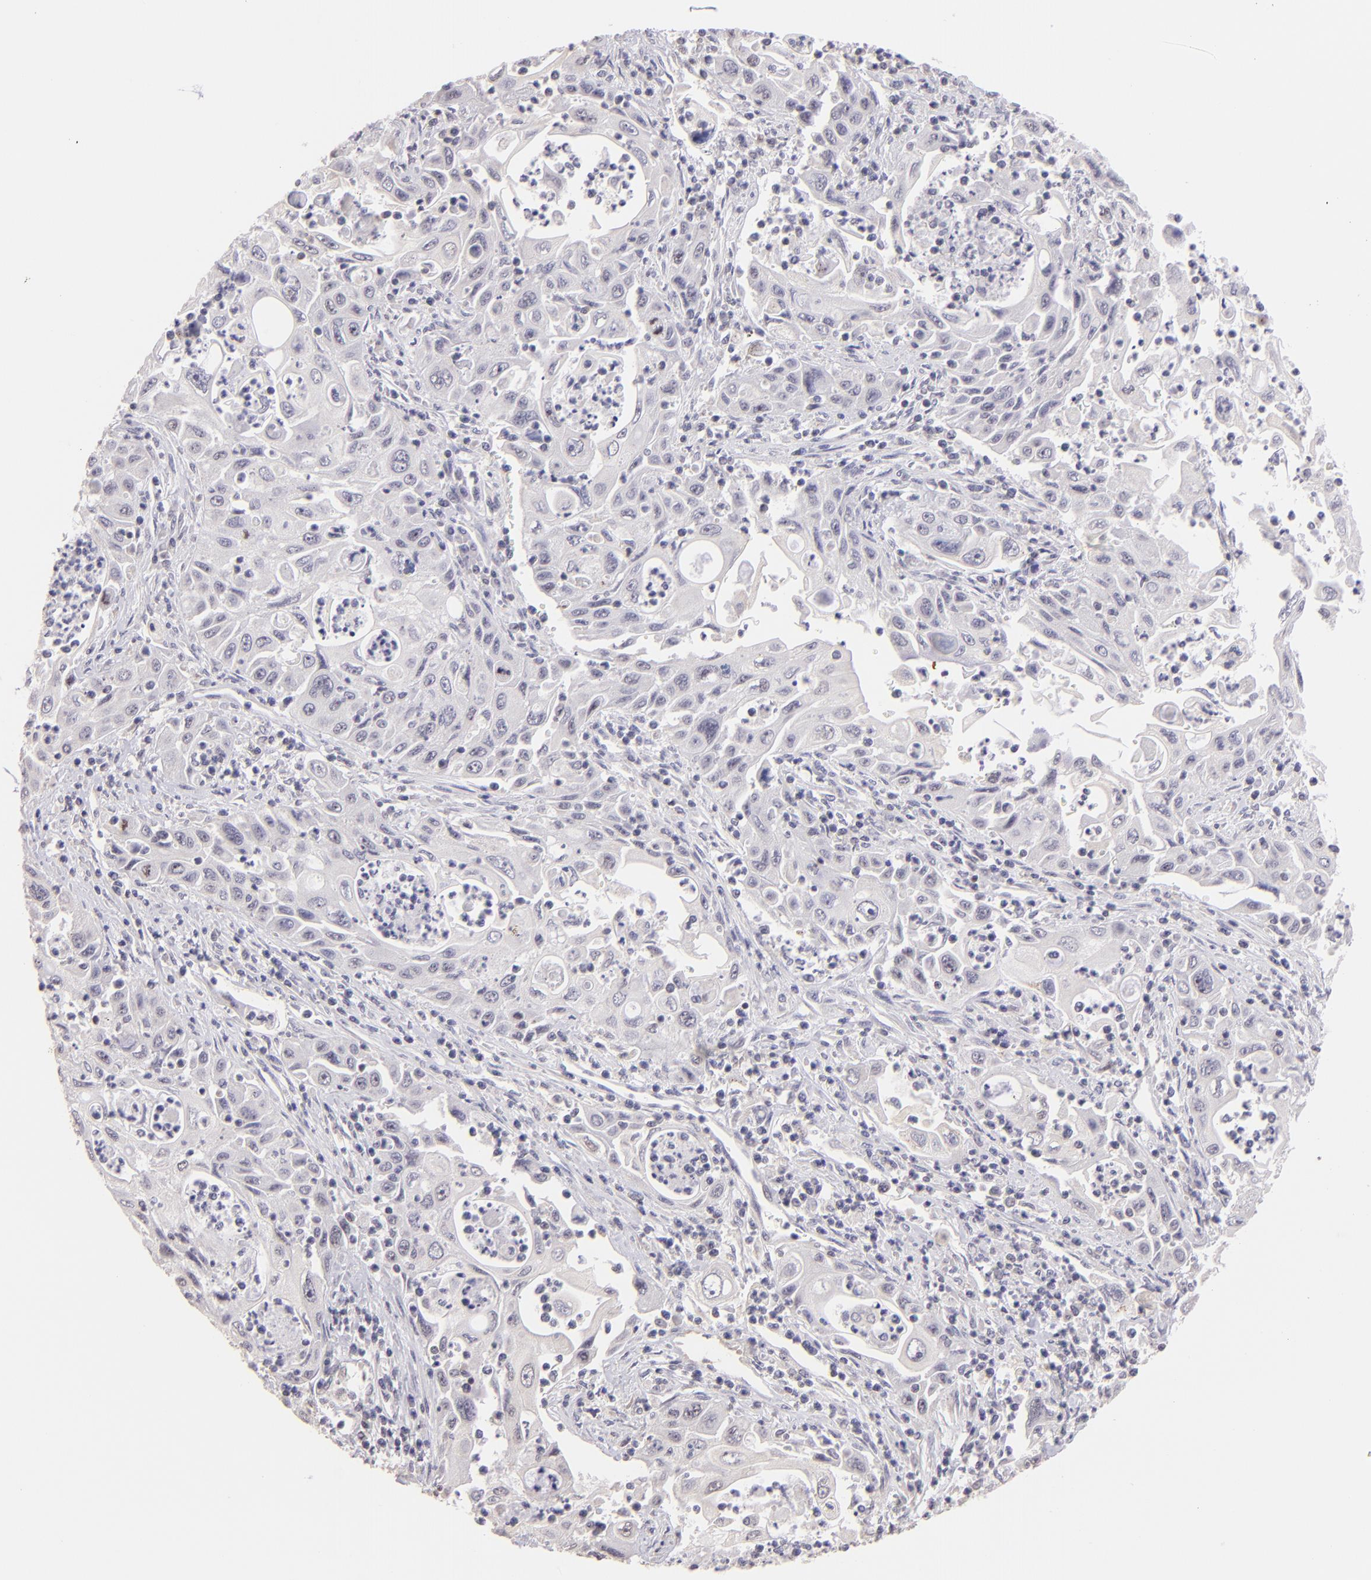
{"staining": {"intensity": "negative", "quantity": "none", "location": "none"}, "tissue": "pancreatic cancer", "cell_type": "Tumor cells", "image_type": "cancer", "snomed": [{"axis": "morphology", "description": "Adenocarcinoma, NOS"}, {"axis": "topography", "description": "Pancreas"}], "caption": "DAB (3,3'-diaminobenzidine) immunohistochemical staining of pancreatic cancer reveals no significant positivity in tumor cells.", "gene": "MAGEA1", "patient": {"sex": "male", "age": 70}}